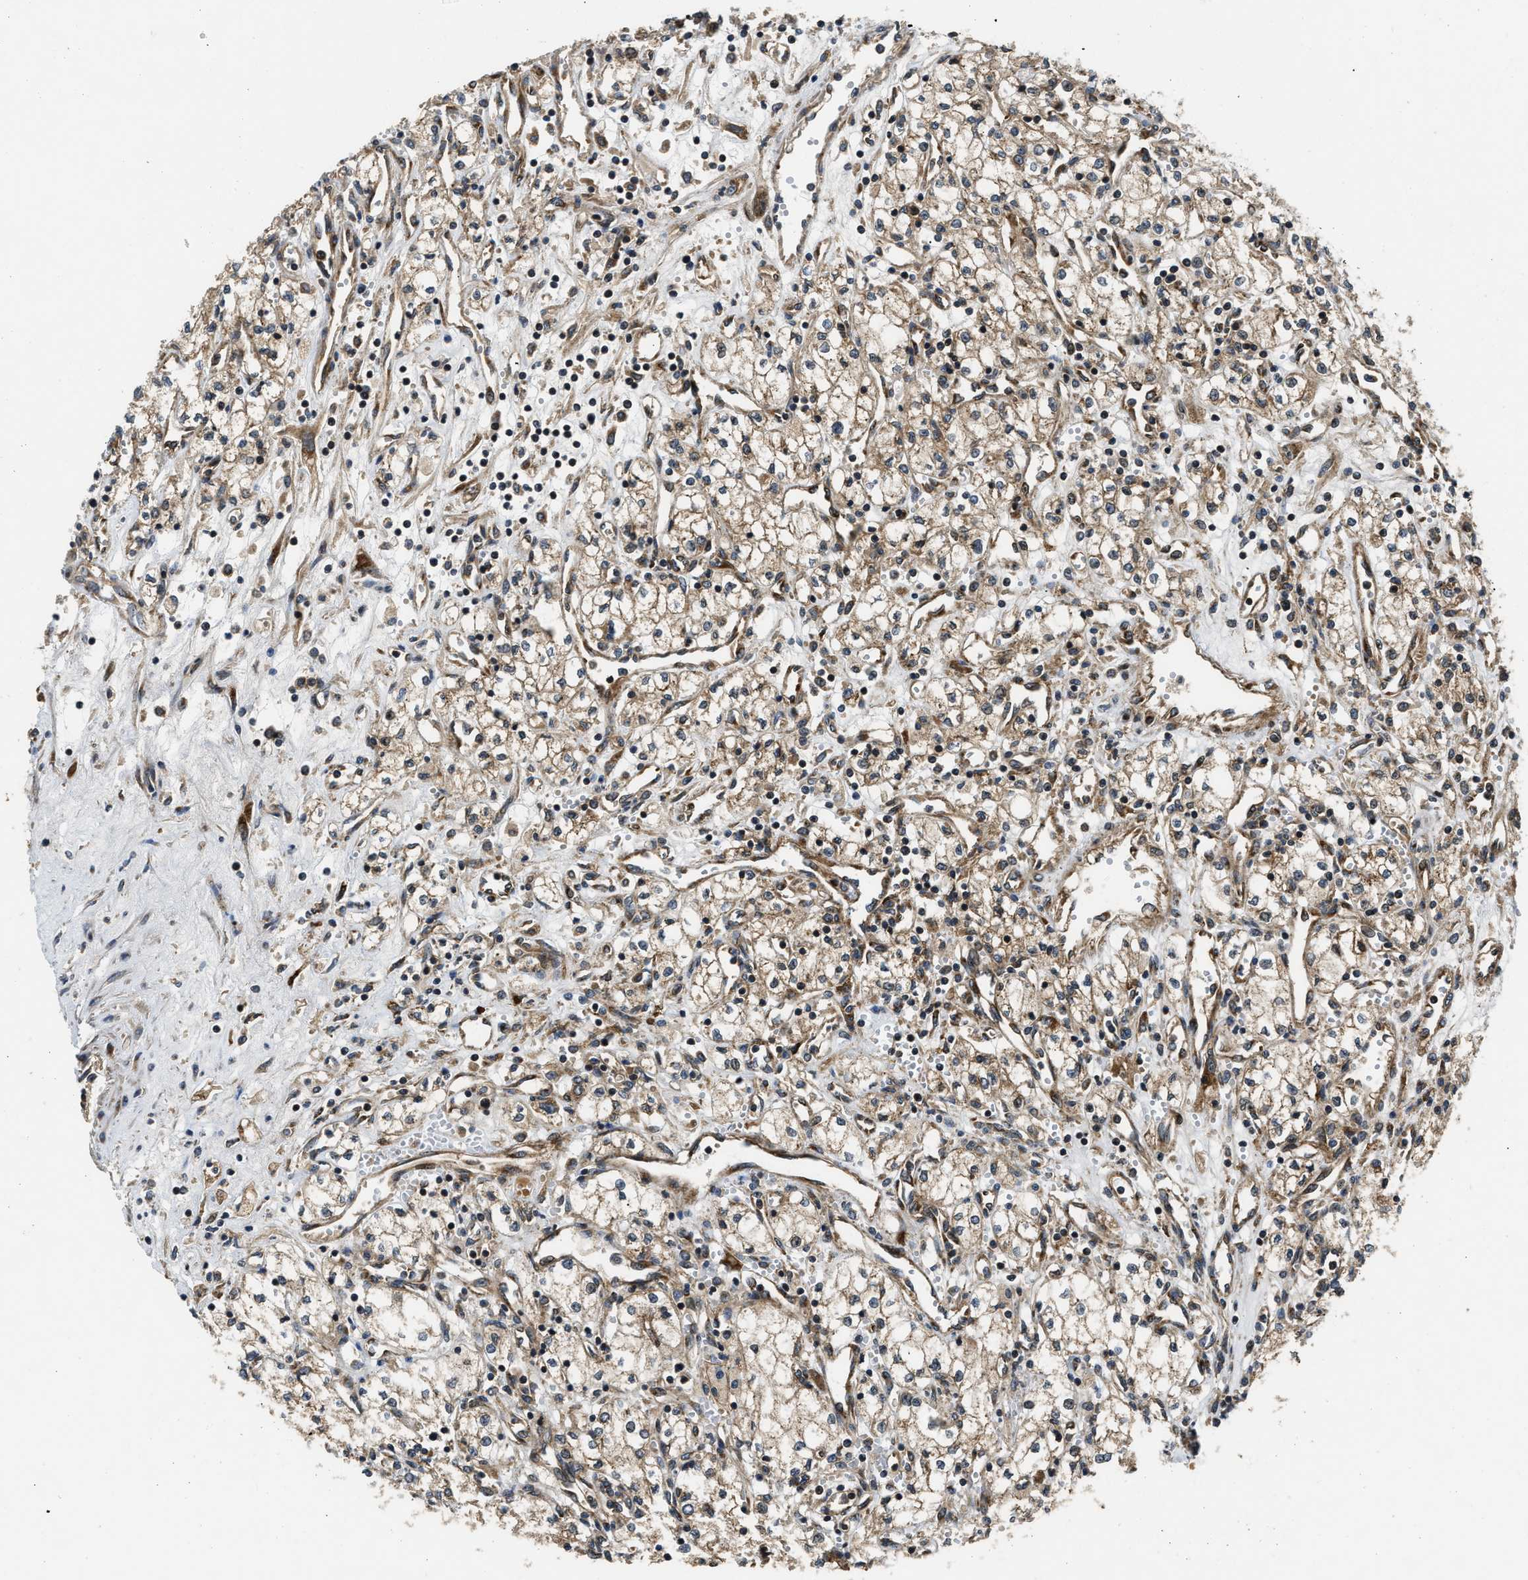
{"staining": {"intensity": "moderate", "quantity": ">75%", "location": "cytoplasmic/membranous"}, "tissue": "renal cancer", "cell_type": "Tumor cells", "image_type": "cancer", "snomed": [{"axis": "morphology", "description": "Adenocarcinoma, NOS"}, {"axis": "topography", "description": "Kidney"}], "caption": "This is an image of IHC staining of renal adenocarcinoma, which shows moderate positivity in the cytoplasmic/membranous of tumor cells.", "gene": "PNPLA8", "patient": {"sex": "male", "age": 59}}